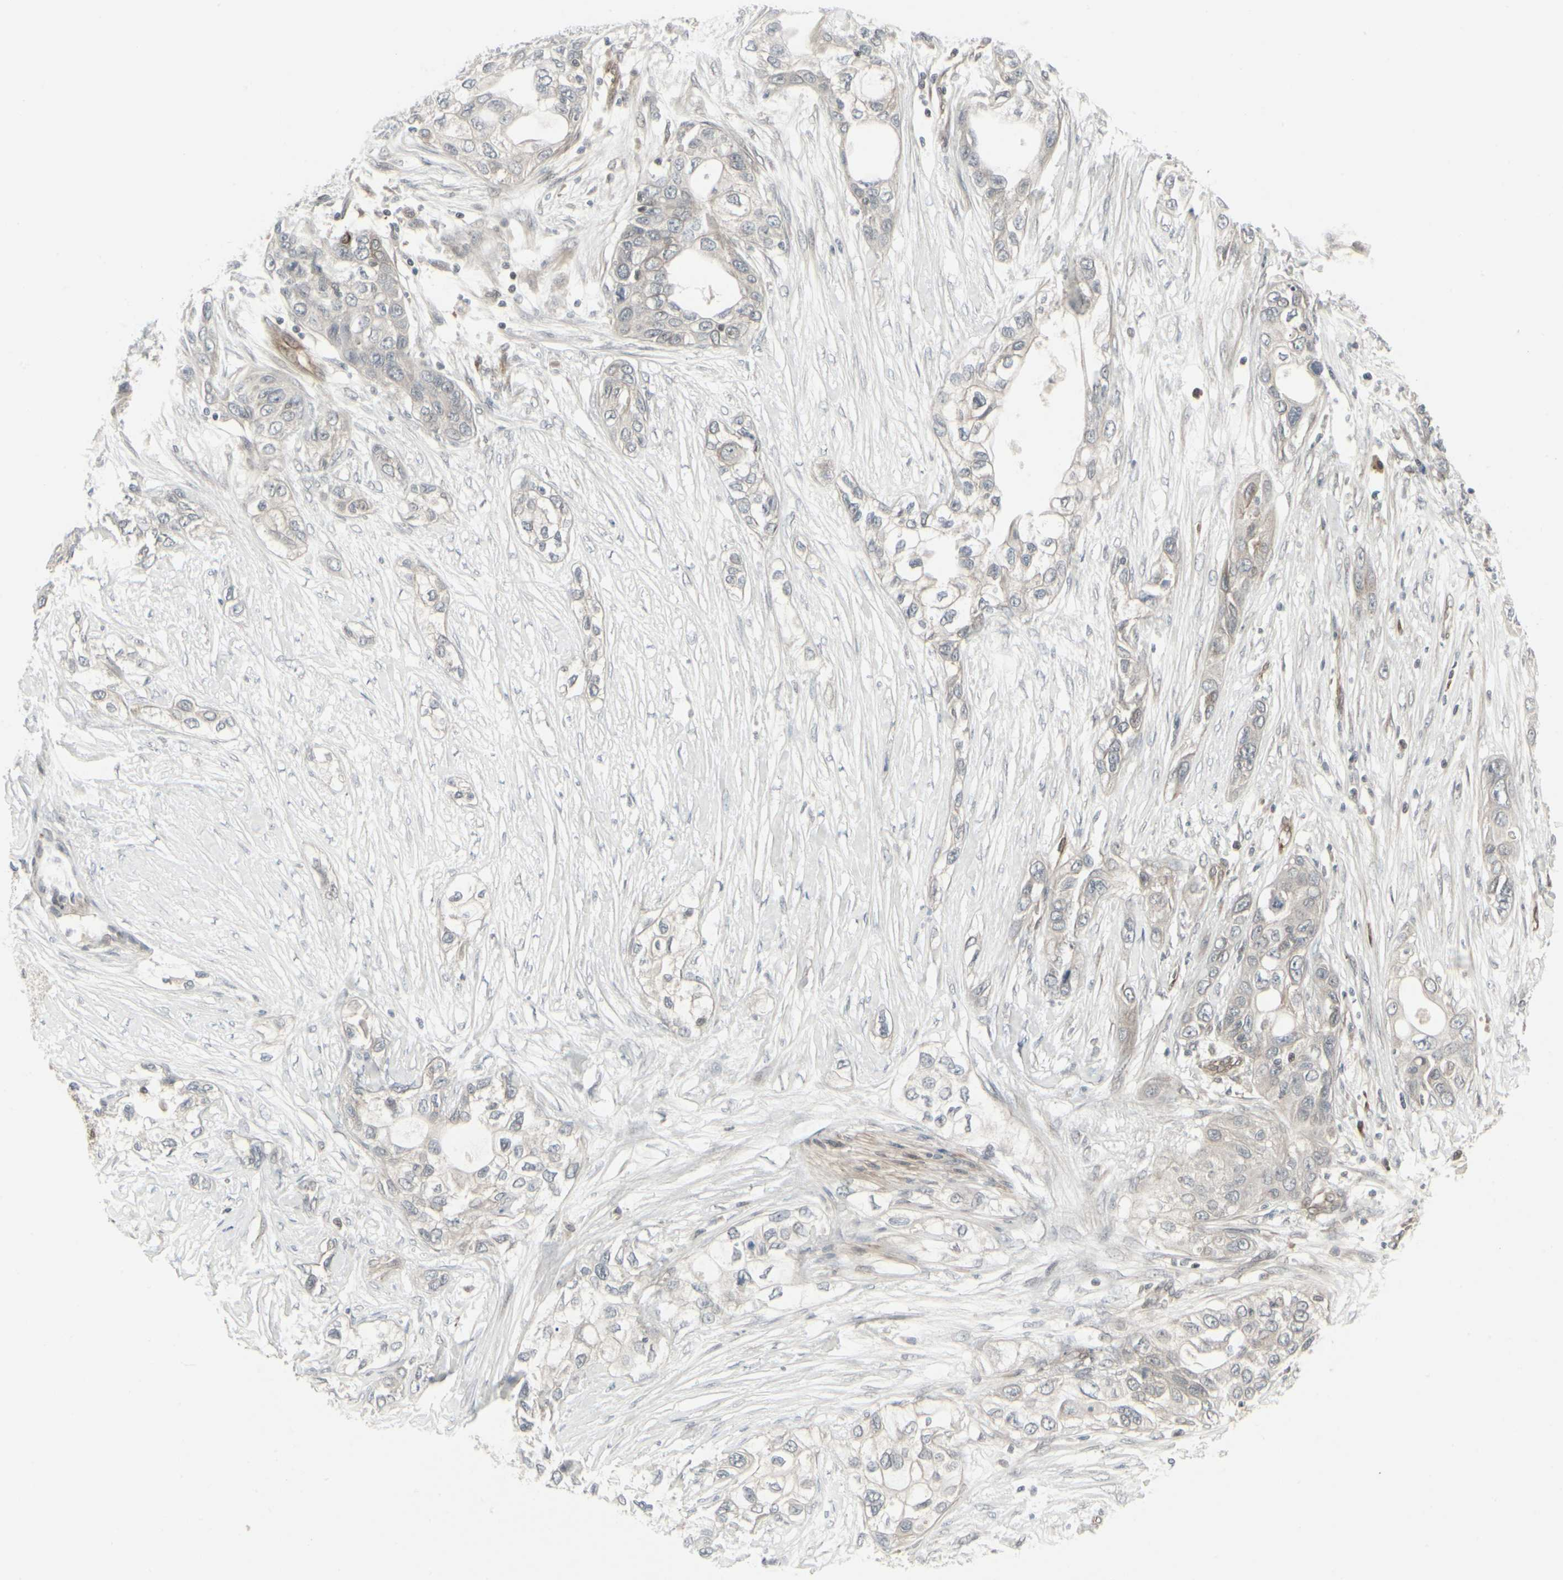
{"staining": {"intensity": "weak", "quantity": ">75%", "location": "cytoplasmic/membranous"}, "tissue": "pancreatic cancer", "cell_type": "Tumor cells", "image_type": "cancer", "snomed": [{"axis": "morphology", "description": "Adenocarcinoma, NOS"}, {"axis": "topography", "description": "Pancreas"}], "caption": "Brown immunohistochemical staining in pancreatic cancer shows weak cytoplasmic/membranous staining in about >75% of tumor cells.", "gene": "IGFBP6", "patient": {"sex": "female", "age": 70}}